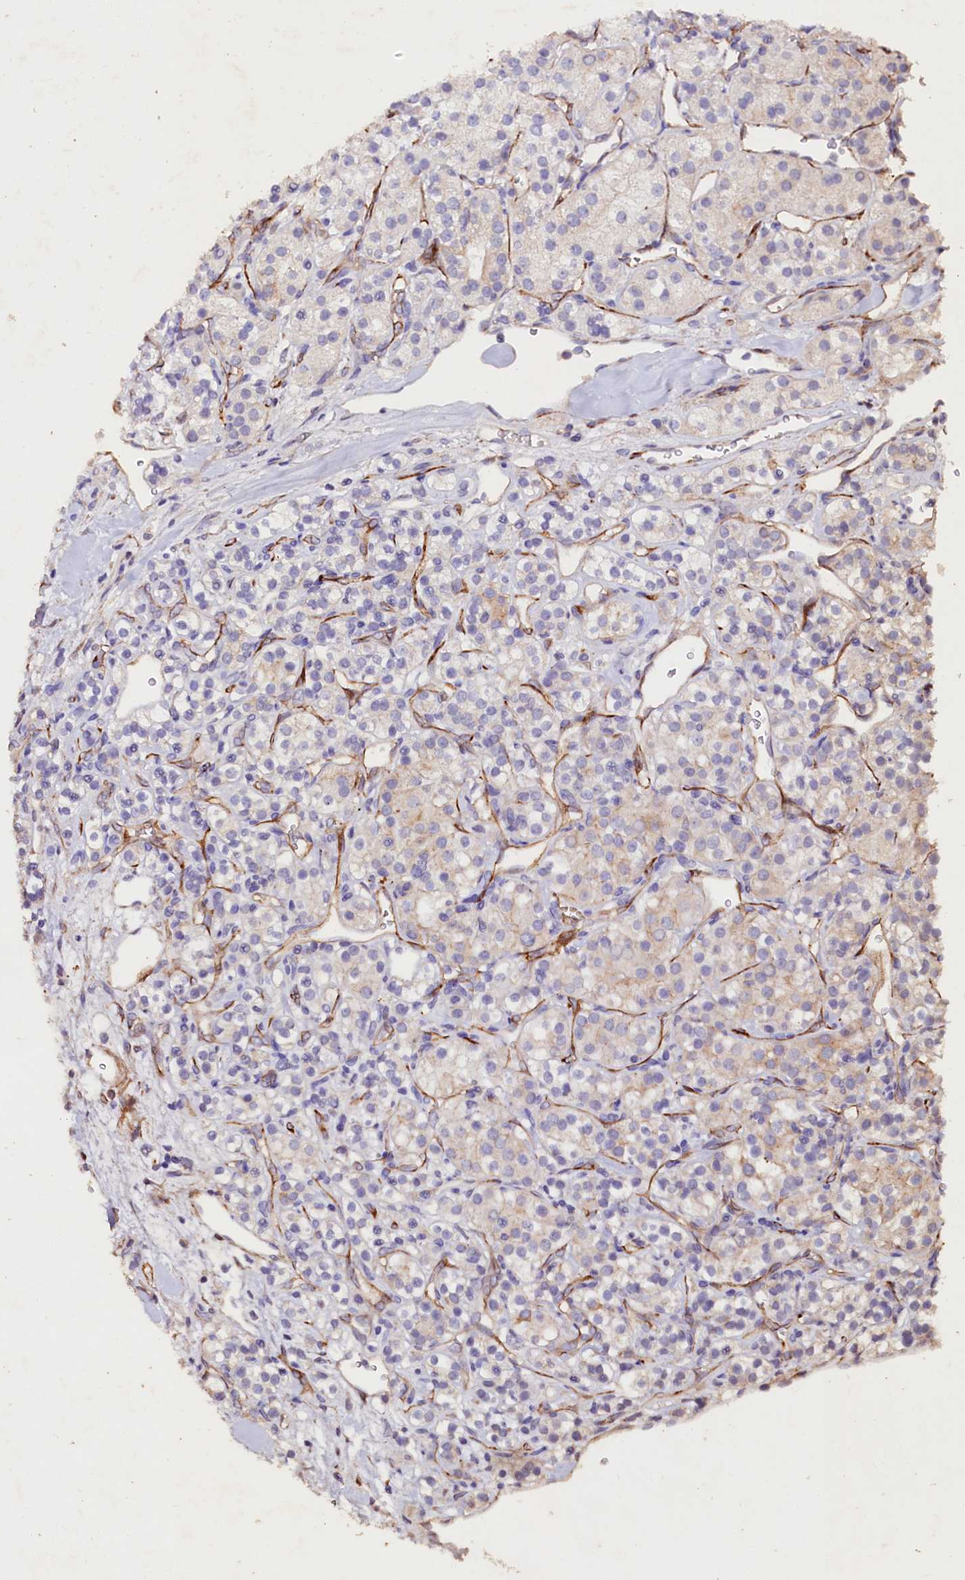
{"staining": {"intensity": "weak", "quantity": "<25%", "location": "cytoplasmic/membranous"}, "tissue": "renal cancer", "cell_type": "Tumor cells", "image_type": "cancer", "snomed": [{"axis": "morphology", "description": "Adenocarcinoma, NOS"}, {"axis": "topography", "description": "Kidney"}], "caption": "An immunohistochemistry (IHC) image of renal adenocarcinoma is shown. There is no staining in tumor cells of renal adenocarcinoma.", "gene": "VPS36", "patient": {"sex": "male", "age": 77}}